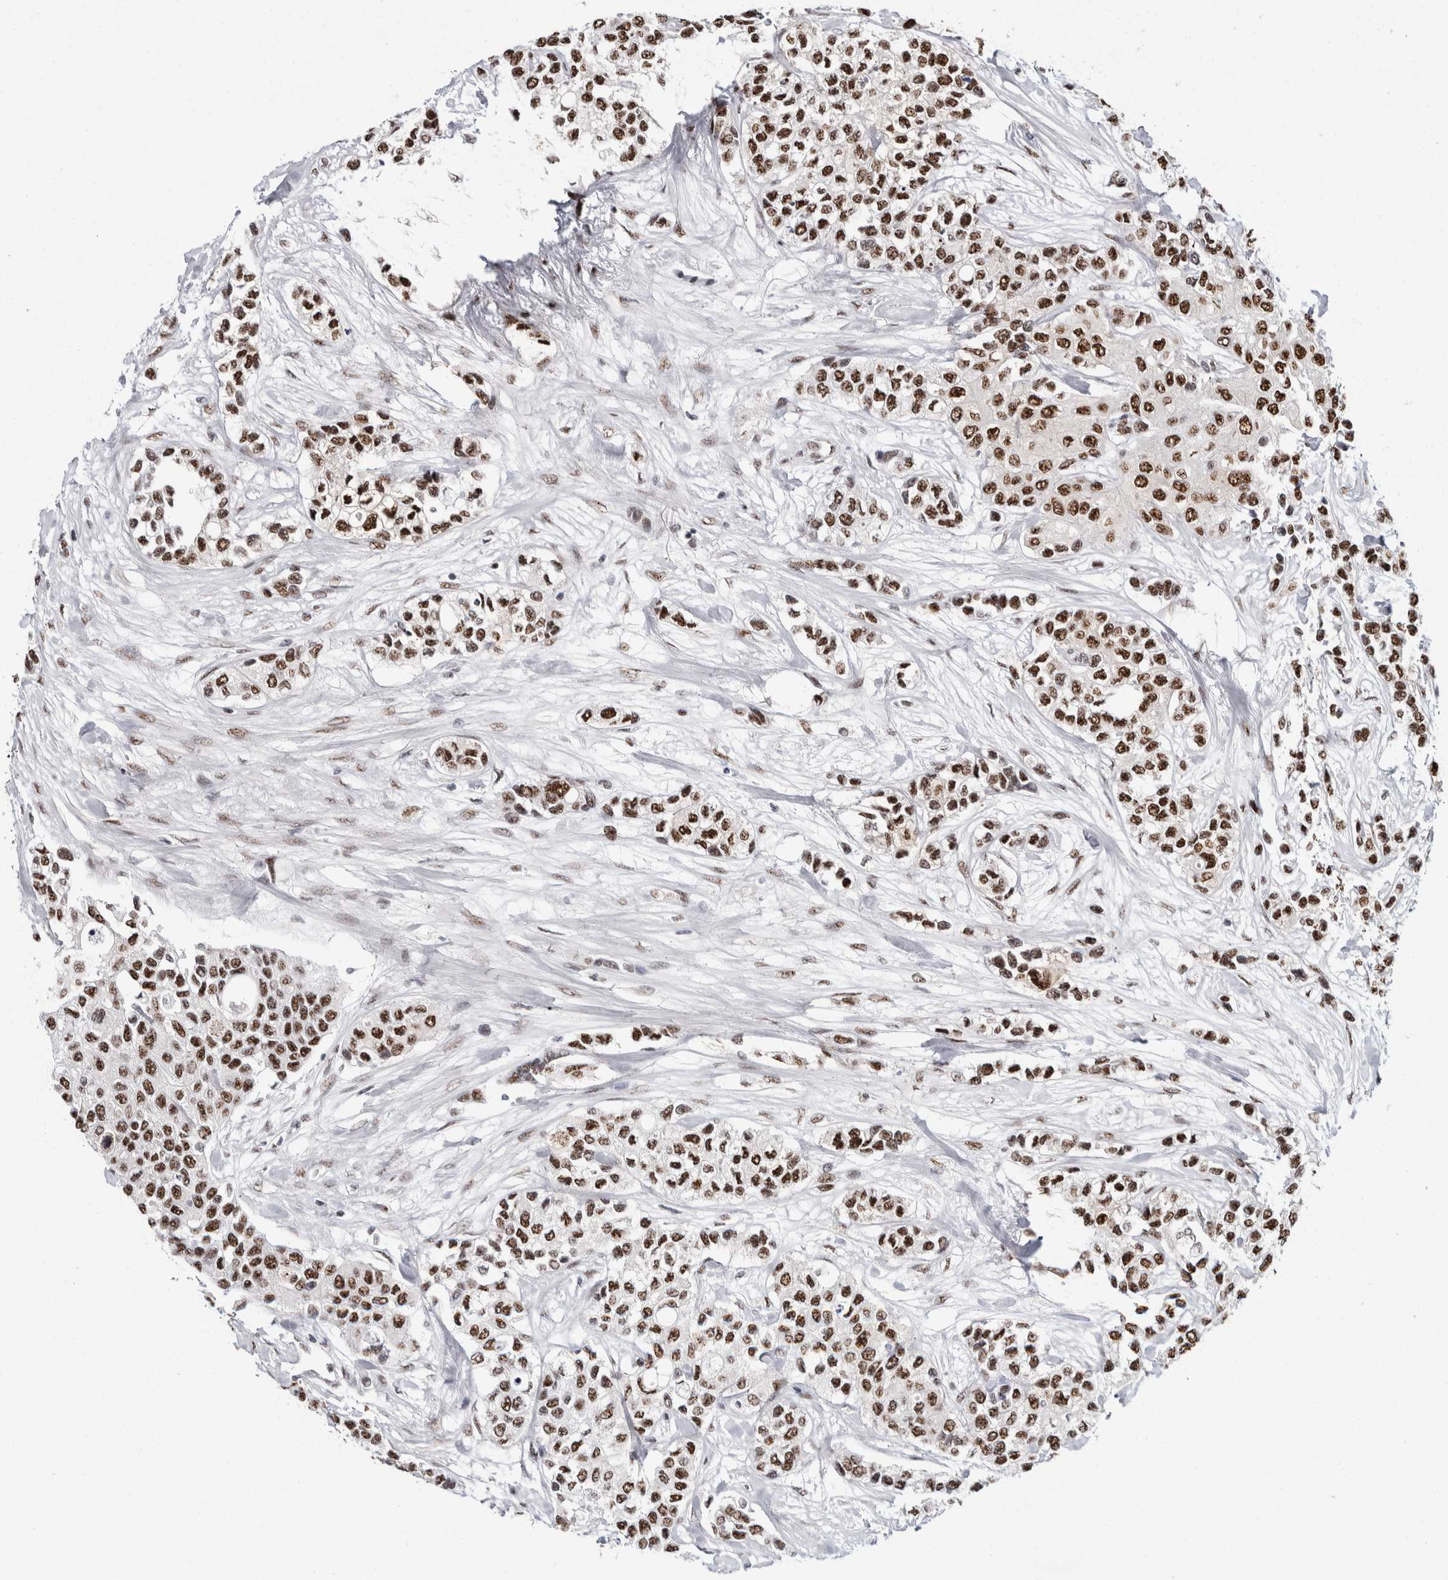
{"staining": {"intensity": "strong", "quantity": ">75%", "location": "nuclear"}, "tissue": "urothelial cancer", "cell_type": "Tumor cells", "image_type": "cancer", "snomed": [{"axis": "morphology", "description": "Urothelial carcinoma, High grade"}, {"axis": "topography", "description": "Urinary bladder"}], "caption": "Immunohistochemistry (IHC) staining of urothelial cancer, which displays high levels of strong nuclear positivity in about >75% of tumor cells indicating strong nuclear protein expression. The staining was performed using DAB (brown) for protein detection and nuclei were counterstained in hematoxylin (blue).", "gene": "MKNK1", "patient": {"sex": "female", "age": 56}}